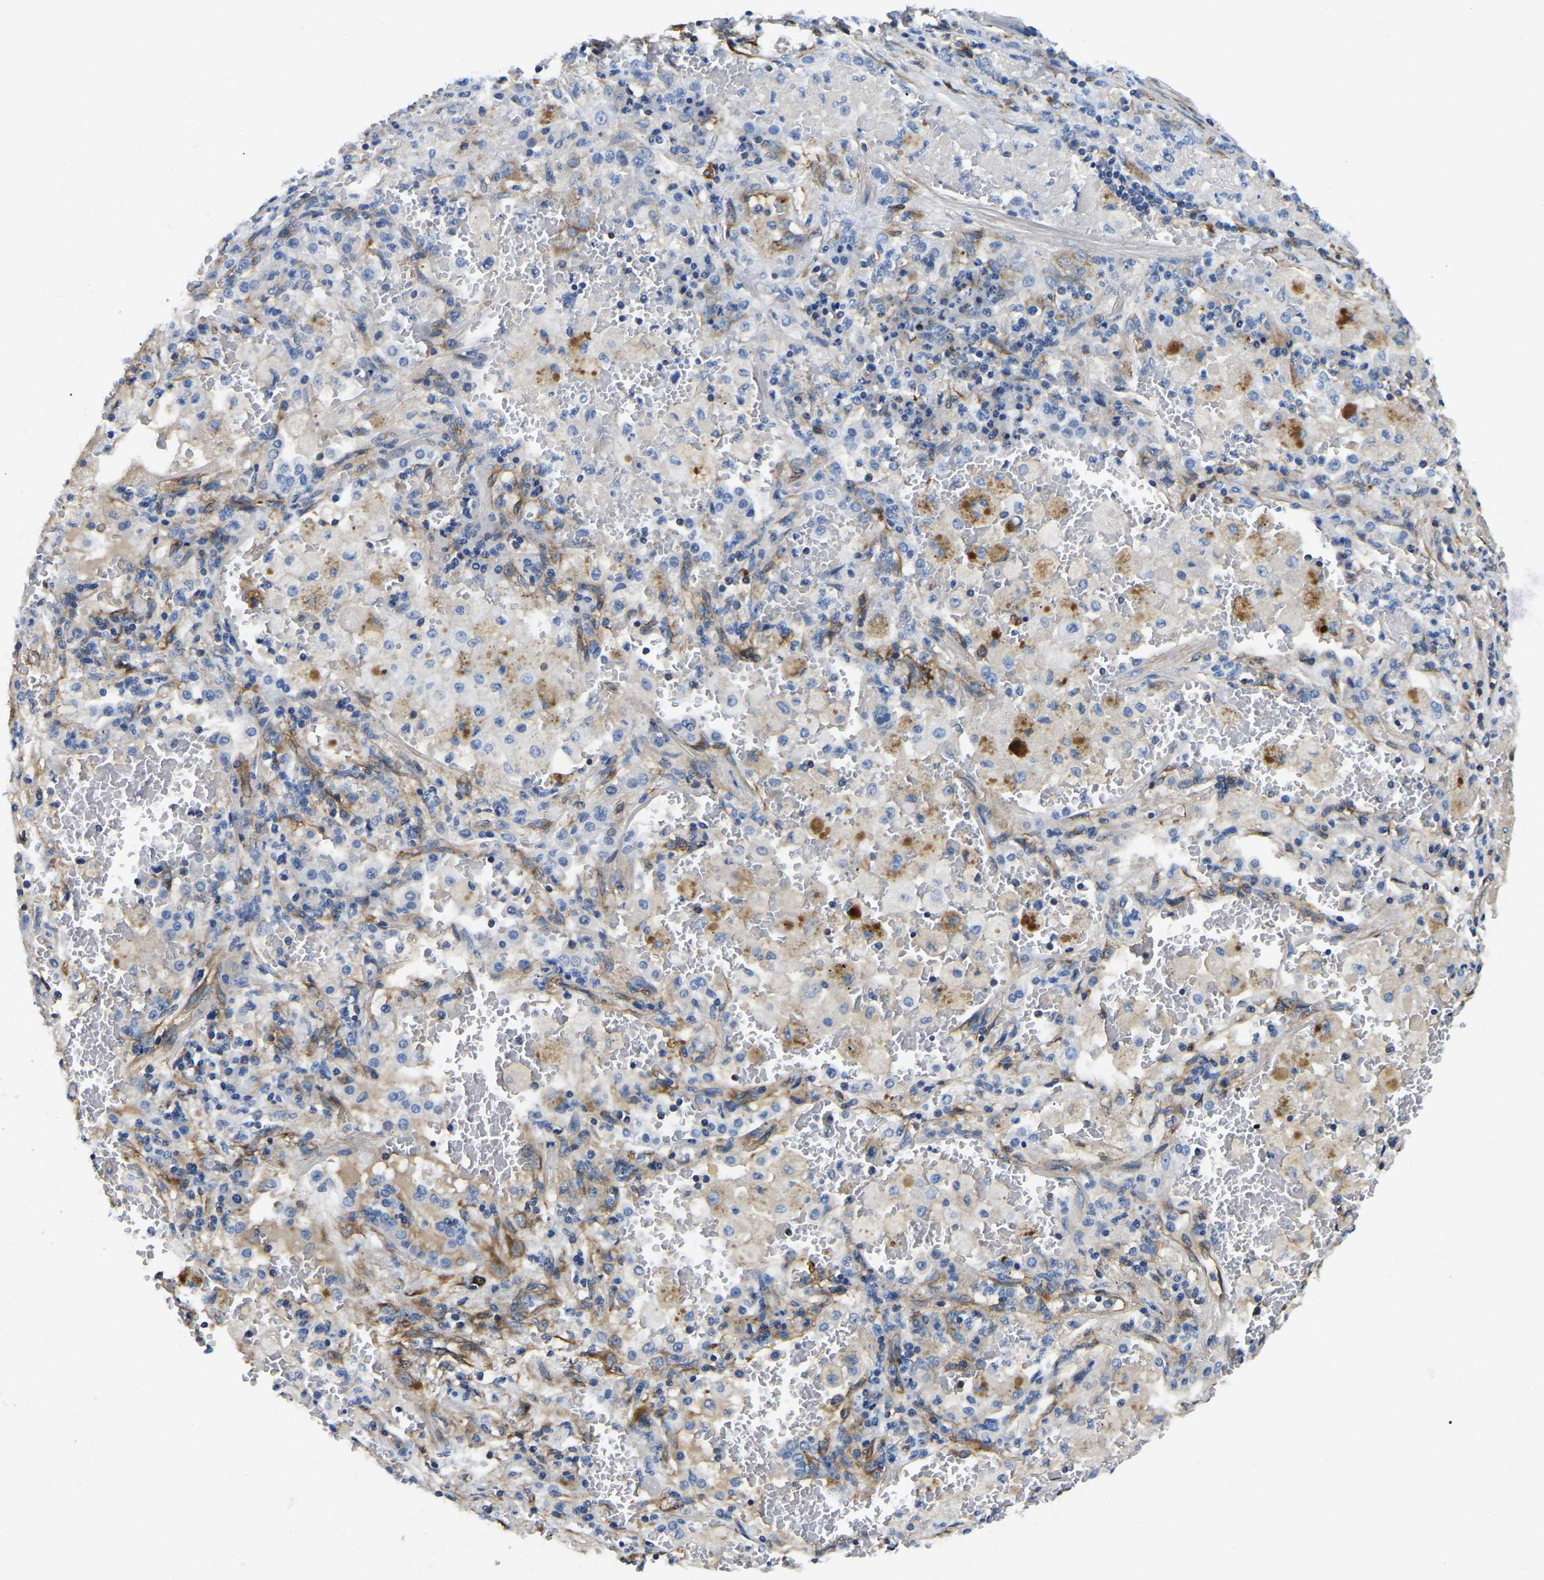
{"staining": {"intensity": "moderate", "quantity": "<25%", "location": "cytoplasmic/membranous"}, "tissue": "lung cancer", "cell_type": "Tumor cells", "image_type": "cancer", "snomed": [{"axis": "morphology", "description": "Squamous cell carcinoma, NOS"}, {"axis": "topography", "description": "Lung"}], "caption": "Lung squamous cell carcinoma stained with a brown dye demonstrates moderate cytoplasmic/membranous positive expression in approximately <25% of tumor cells.", "gene": "DUSP8", "patient": {"sex": "male", "age": 61}}